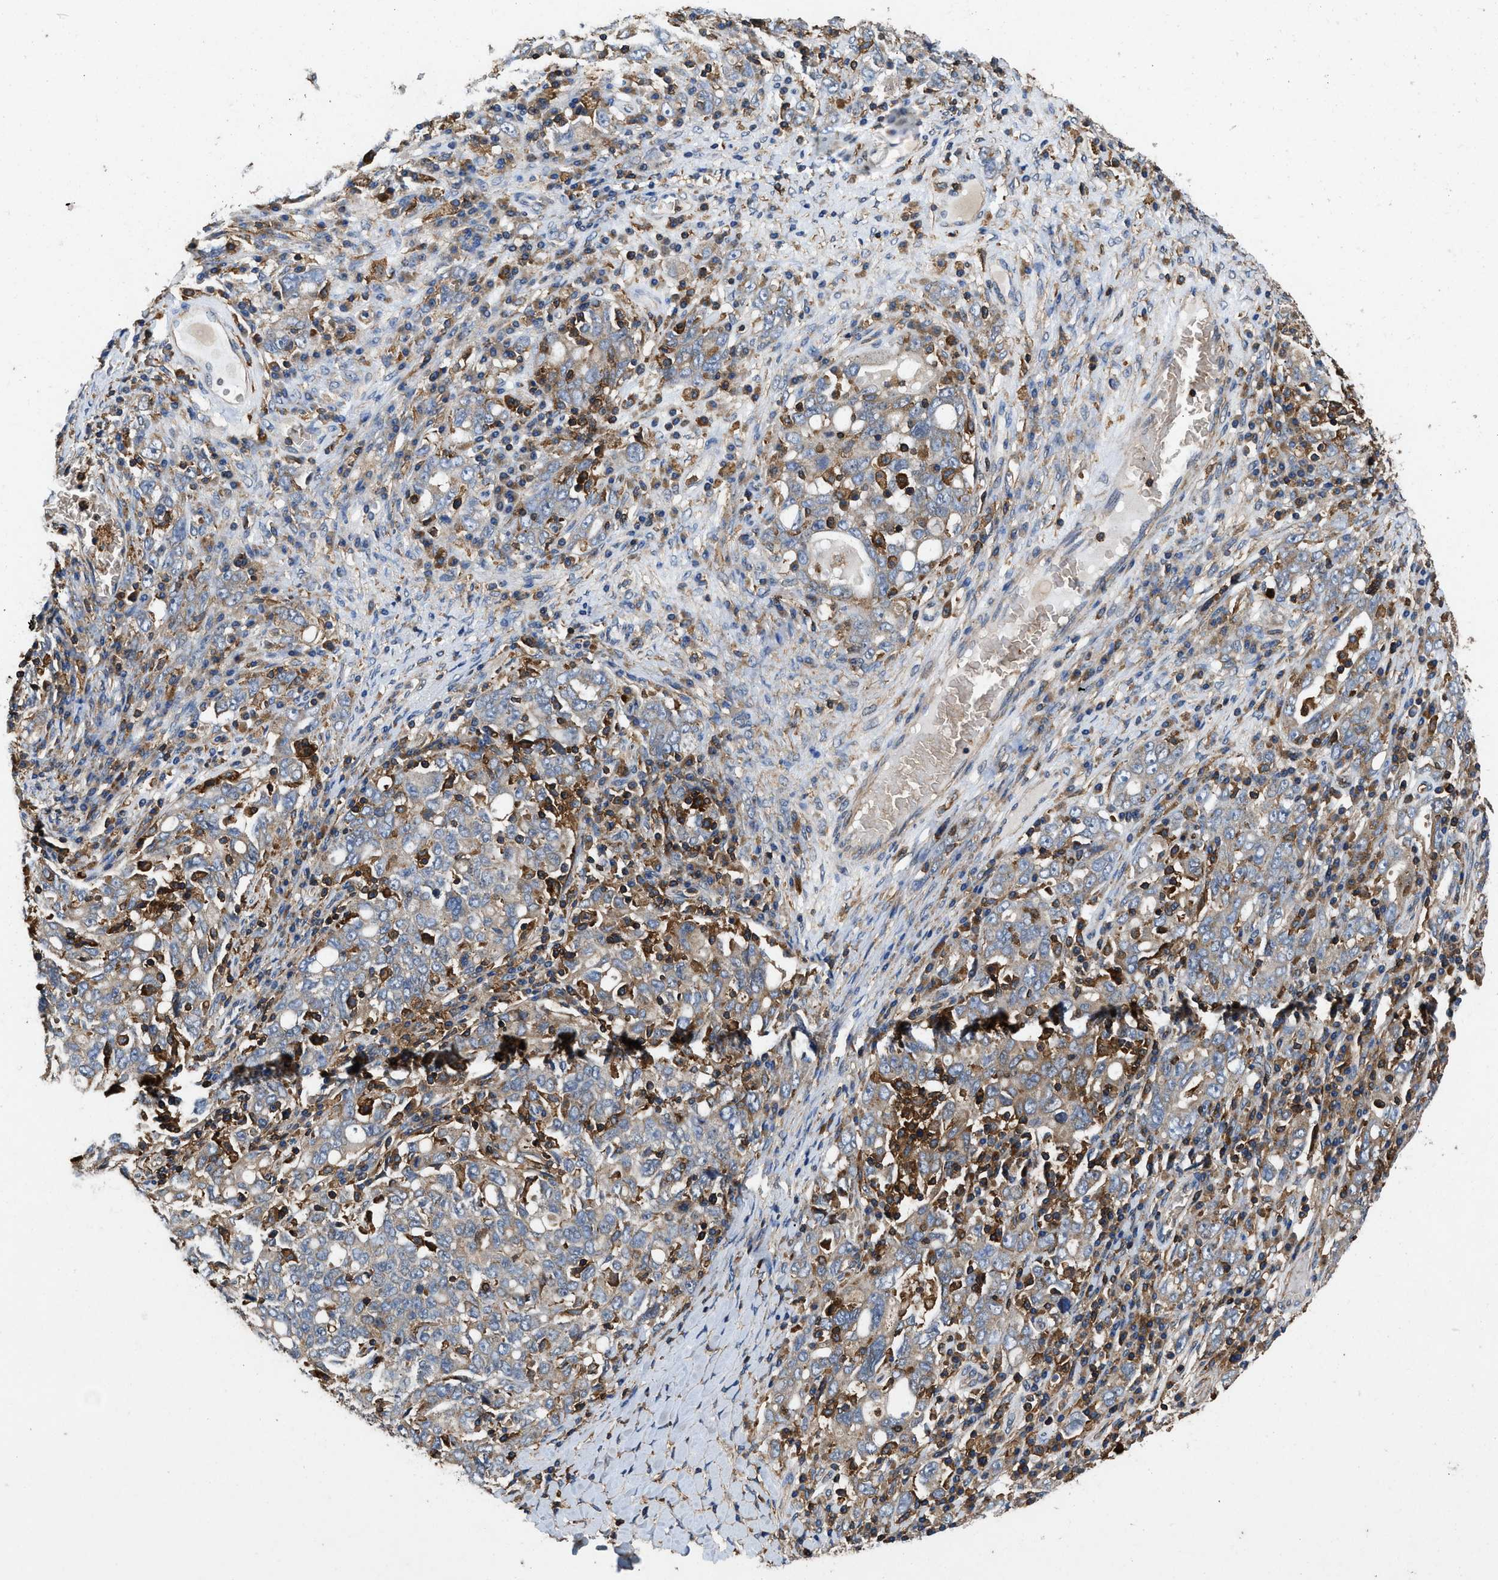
{"staining": {"intensity": "weak", "quantity": "25%-75%", "location": "cytoplasmic/membranous"}, "tissue": "ovarian cancer", "cell_type": "Tumor cells", "image_type": "cancer", "snomed": [{"axis": "morphology", "description": "Carcinoma, endometroid"}, {"axis": "topography", "description": "Ovary"}], "caption": "Immunohistochemistry staining of ovarian endometroid carcinoma, which exhibits low levels of weak cytoplasmic/membranous staining in approximately 25%-75% of tumor cells indicating weak cytoplasmic/membranous protein staining. The staining was performed using DAB (3,3'-diaminobenzidine) (brown) for protein detection and nuclei were counterstained in hematoxylin (blue).", "gene": "LINGO2", "patient": {"sex": "female", "age": 62}}